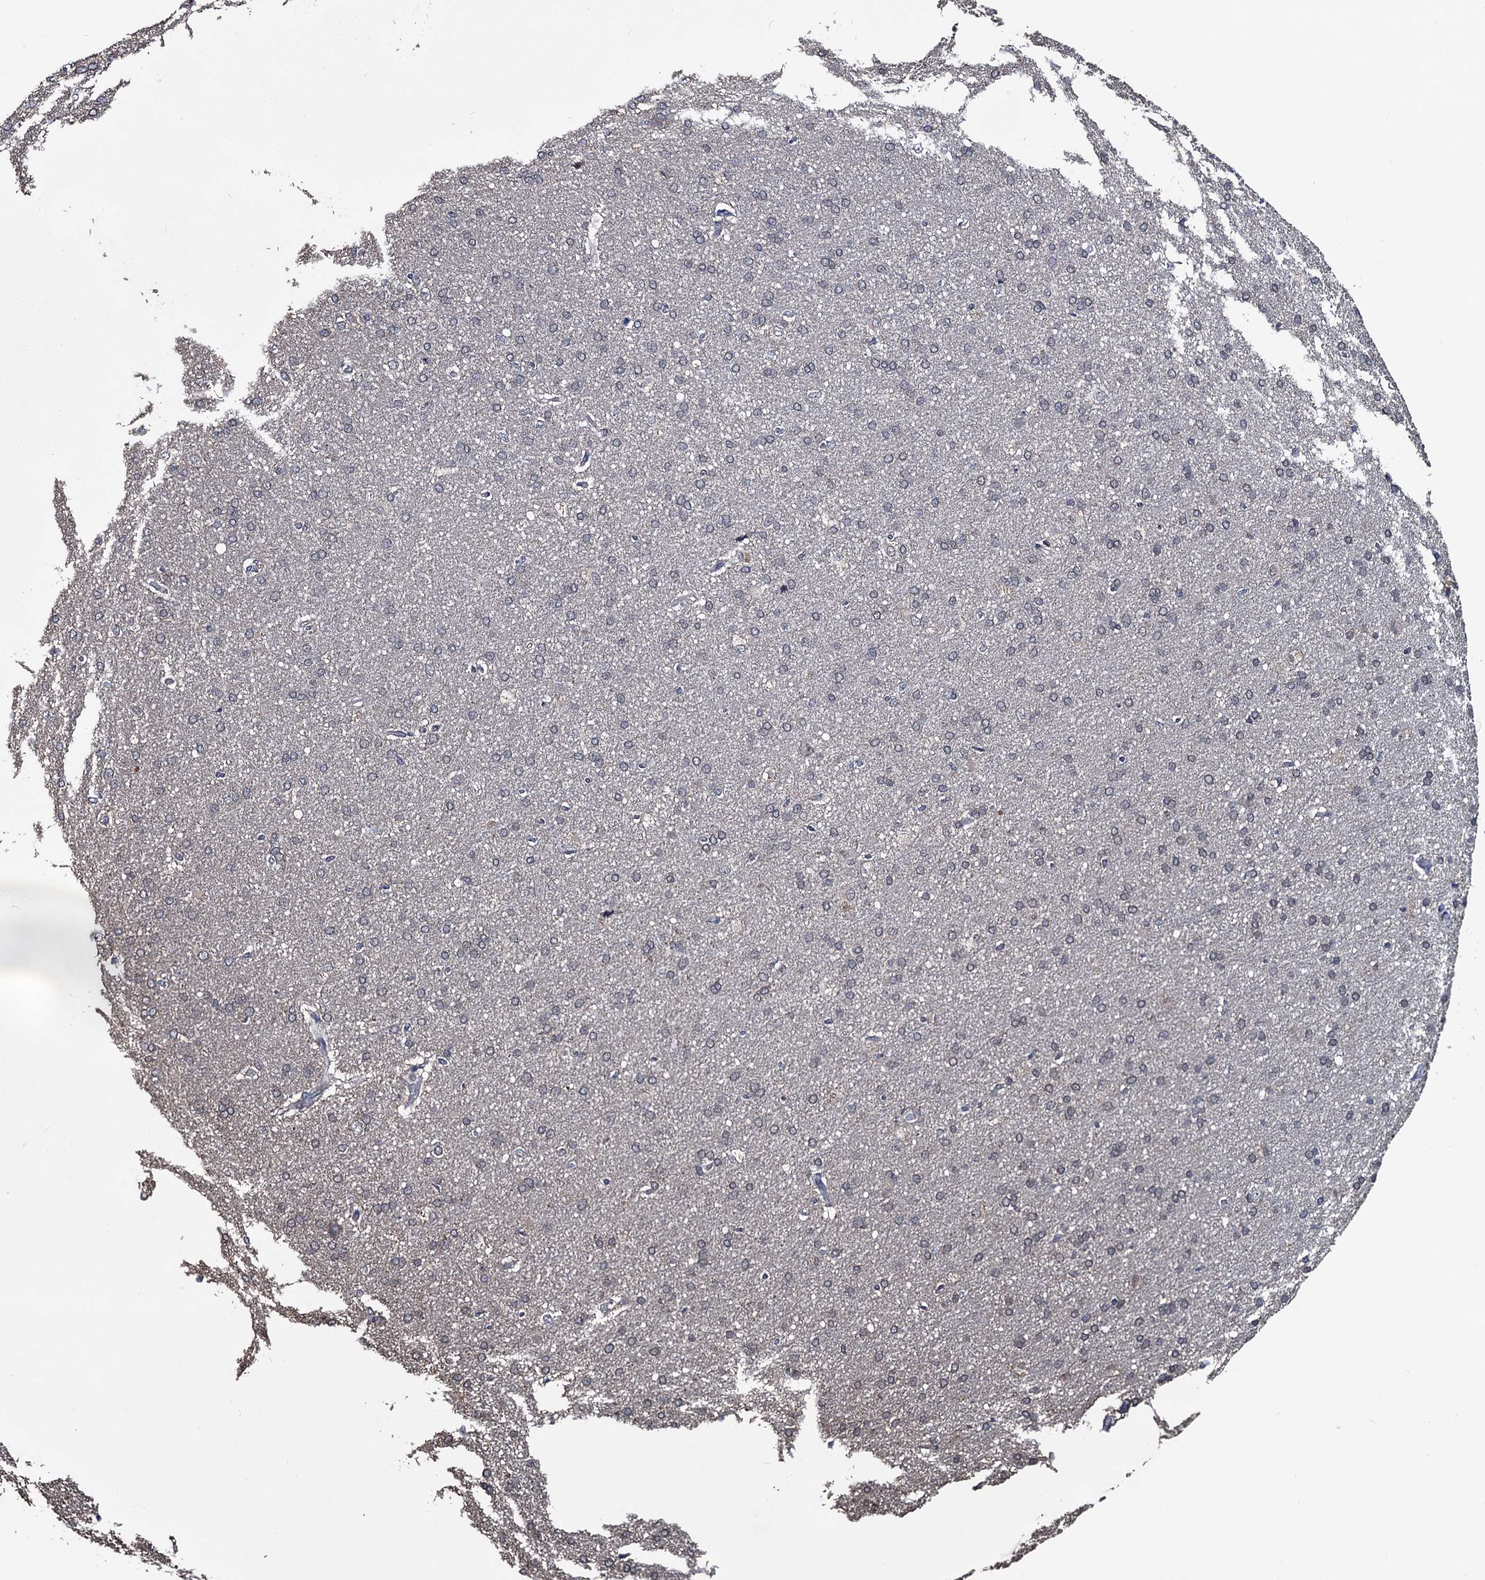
{"staining": {"intensity": "weak", "quantity": ">75%", "location": "cytoplasmic/membranous"}, "tissue": "cerebral cortex", "cell_type": "Endothelial cells", "image_type": "normal", "snomed": [{"axis": "morphology", "description": "Normal tissue, NOS"}, {"axis": "topography", "description": "Cerebral cortex"}], "caption": "Protein staining of normal cerebral cortex shows weak cytoplasmic/membranous expression in approximately >75% of endothelial cells. (Brightfield microscopy of DAB IHC at high magnification).", "gene": "RTKN2", "patient": {"sex": "male", "age": 62}}